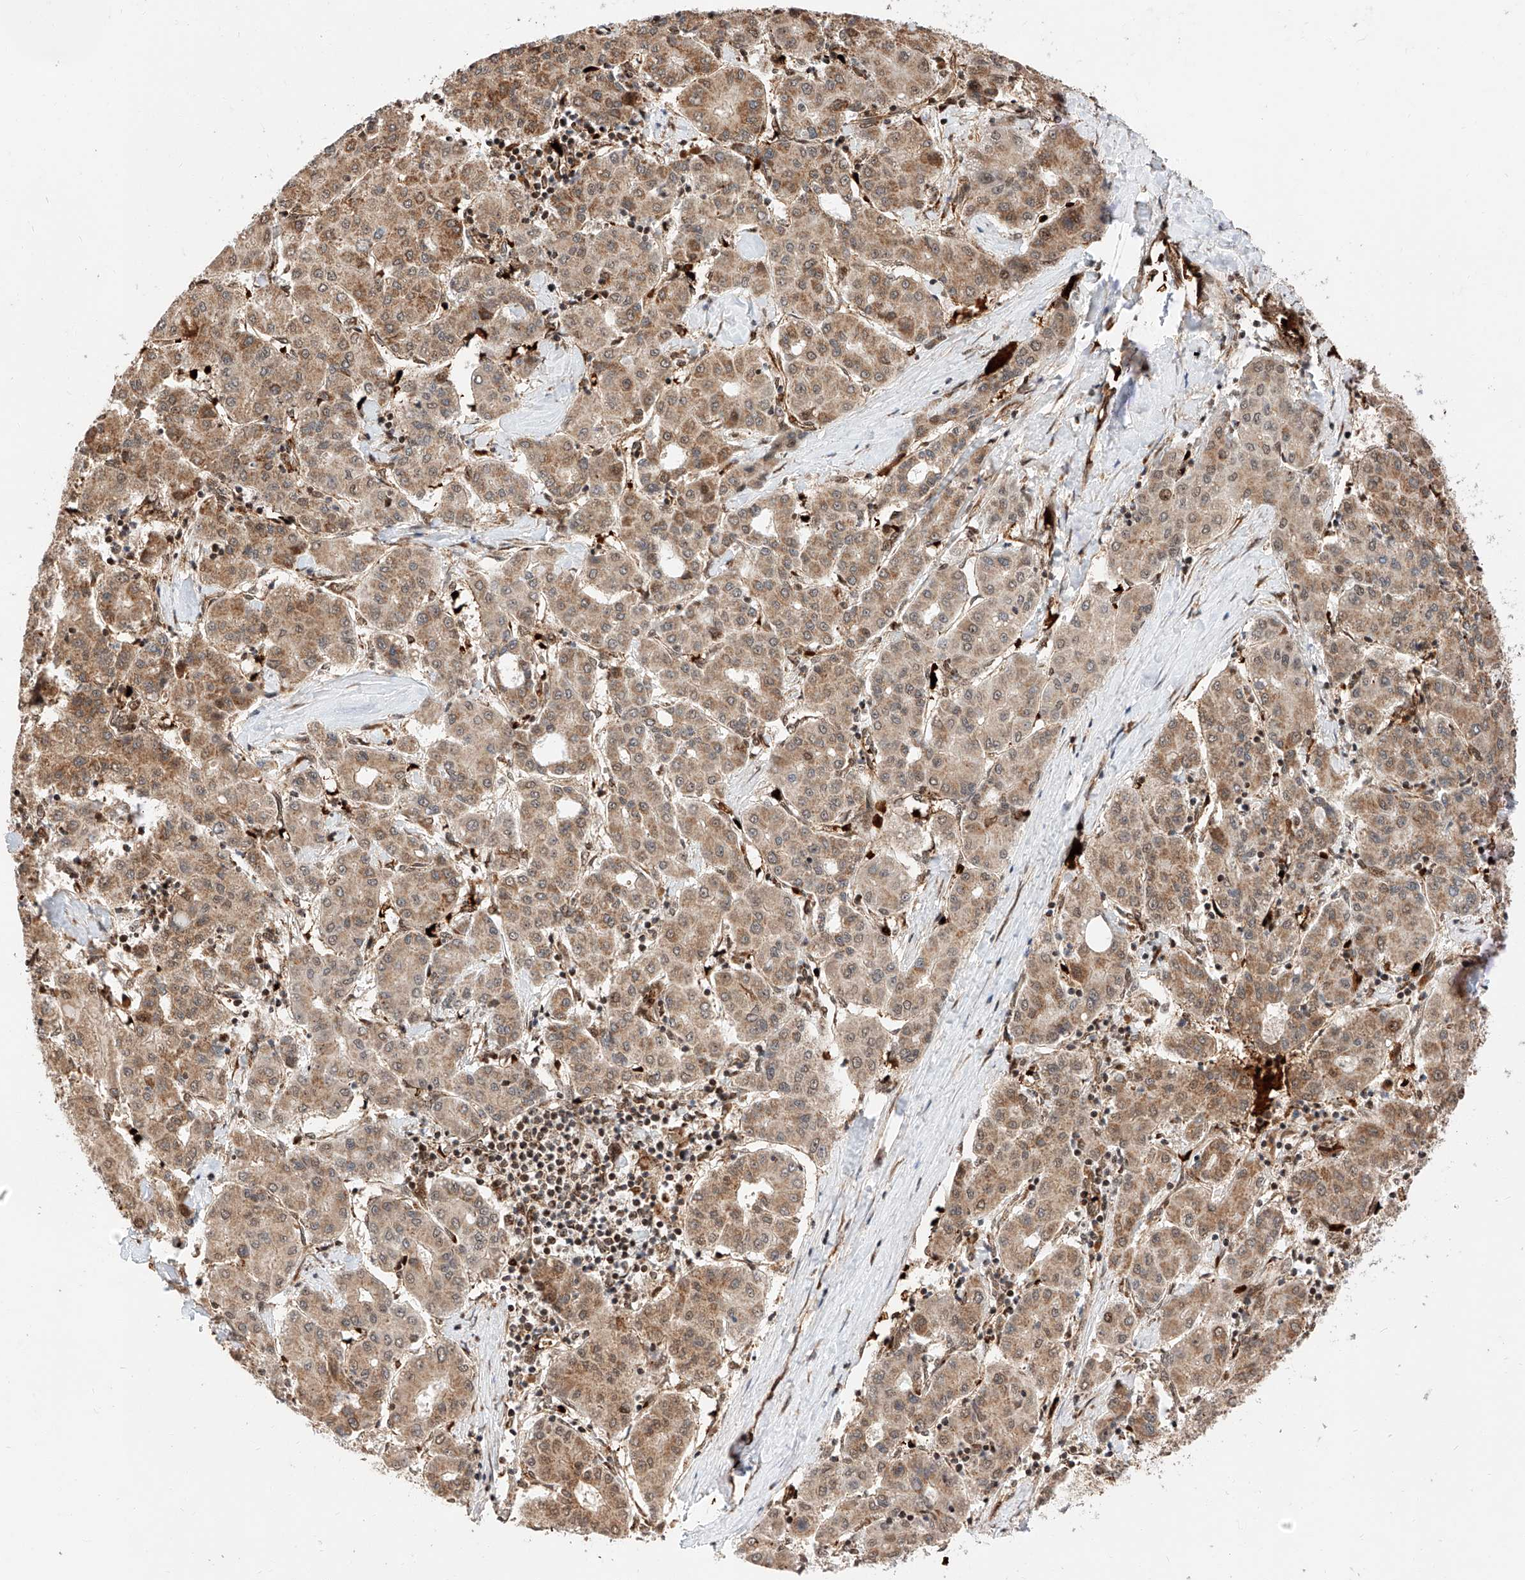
{"staining": {"intensity": "moderate", "quantity": ">75%", "location": "cytoplasmic/membranous"}, "tissue": "liver cancer", "cell_type": "Tumor cells", "image_type": "cancer", "snomed": [{"axis": "morphology", "description": "Carcinoma, Hepatocellular, NOS"}, {"axis": "topography", "description": "Liver"}], "caption": "Immunohistochemistry staining of liver hepatocellular carcinoma, which displays medium levels of moderate cytoplasmic/membranous staining in approximately >75% of tumor cells indicating moderate cytoplasmic/membranous protein staining. The staining was performed using DAB (3,3'-diaminobenzidine) (brown) for protein detection and nuclei were counterstained in hematoxylin (blue).", "gene": "THTPA", "patient": {"sex": "male", "age": 65}}